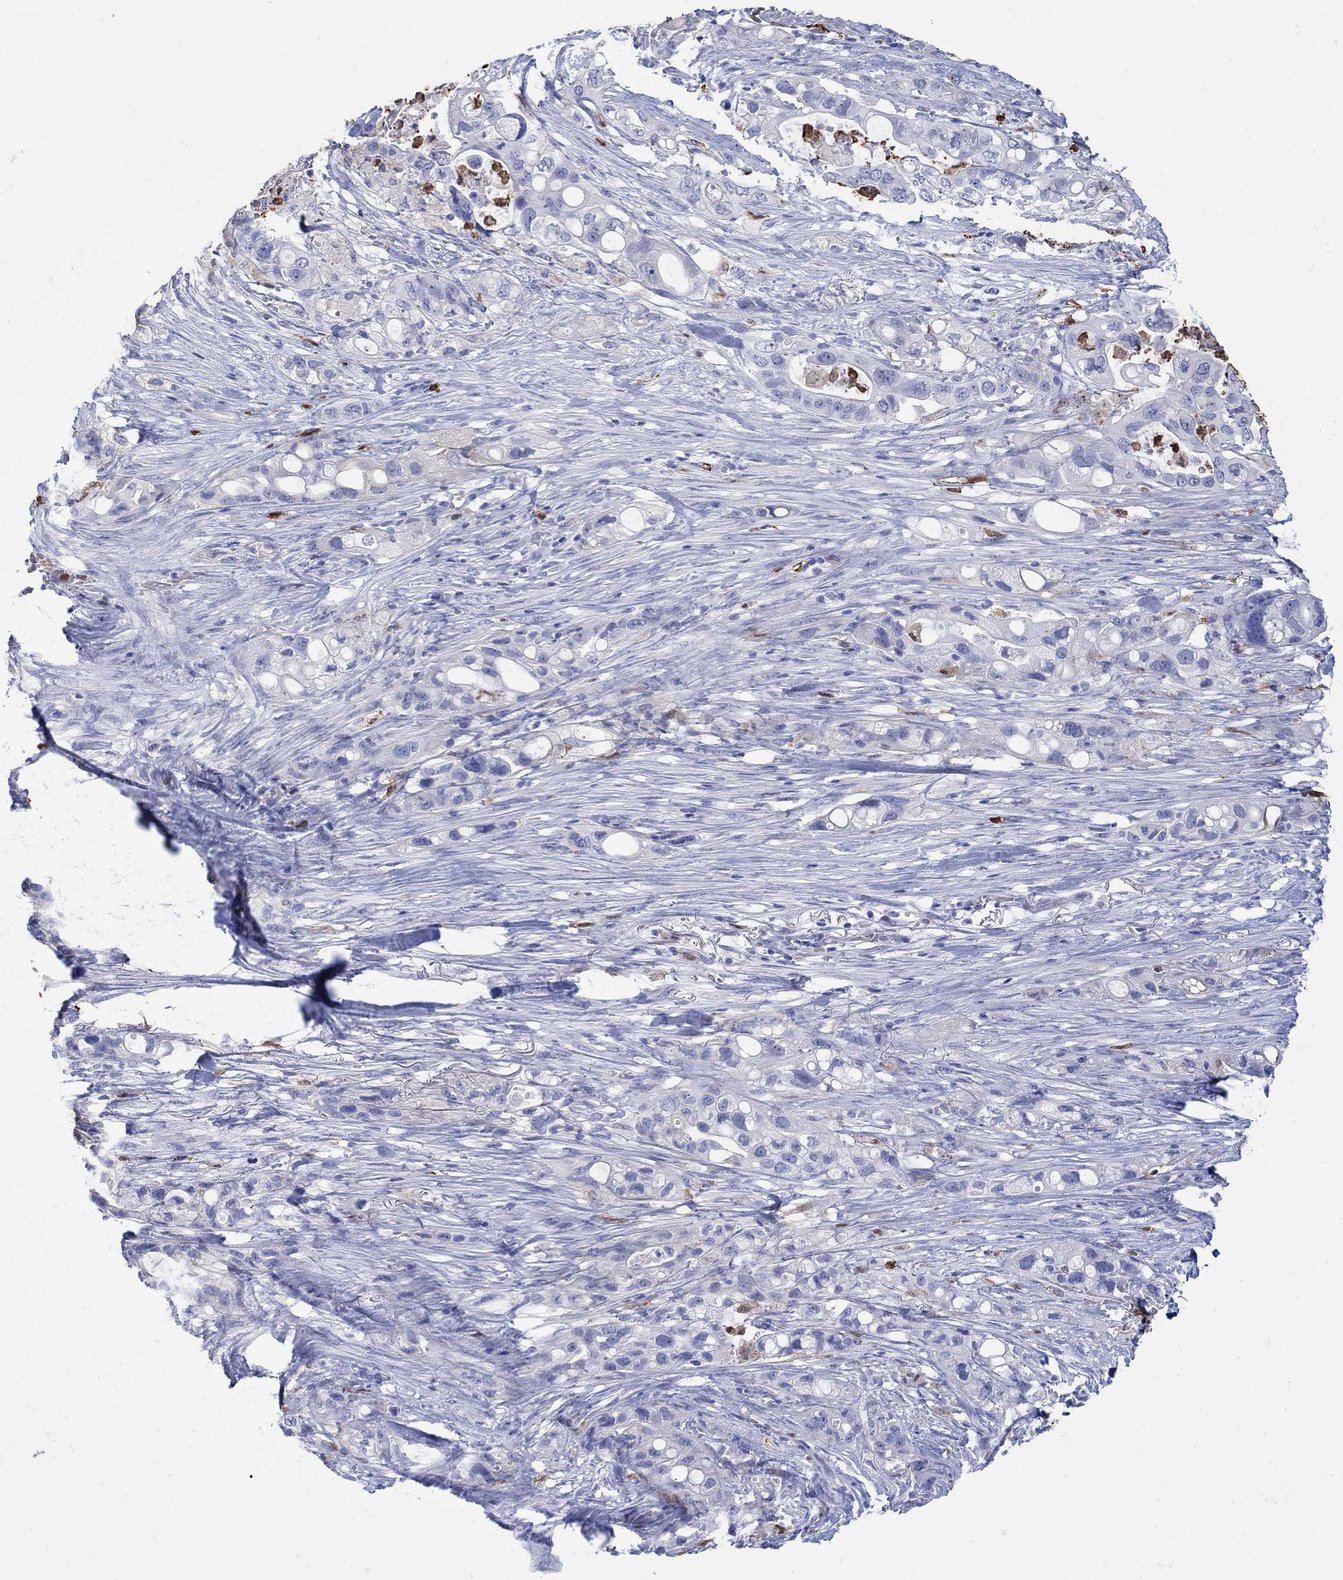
{"staining": {"intensity": "negative", "quantity": "none", "location": "none"}, "tissue": "pancreatic cancer", "cell_type": "Tumor cells", "image_type": "cancer", "snomed": [{"axis": "morphology", "description": "Adenocarcinoma, NOS"}, {"axis": "topography", "description": "Pancreas"}], "caption": "Tumor cells show no significant protein staining in adenocarcinoma (pancreatic).", "gene": "LINGO3", "patient": {"sex": "female", "age": 72}}